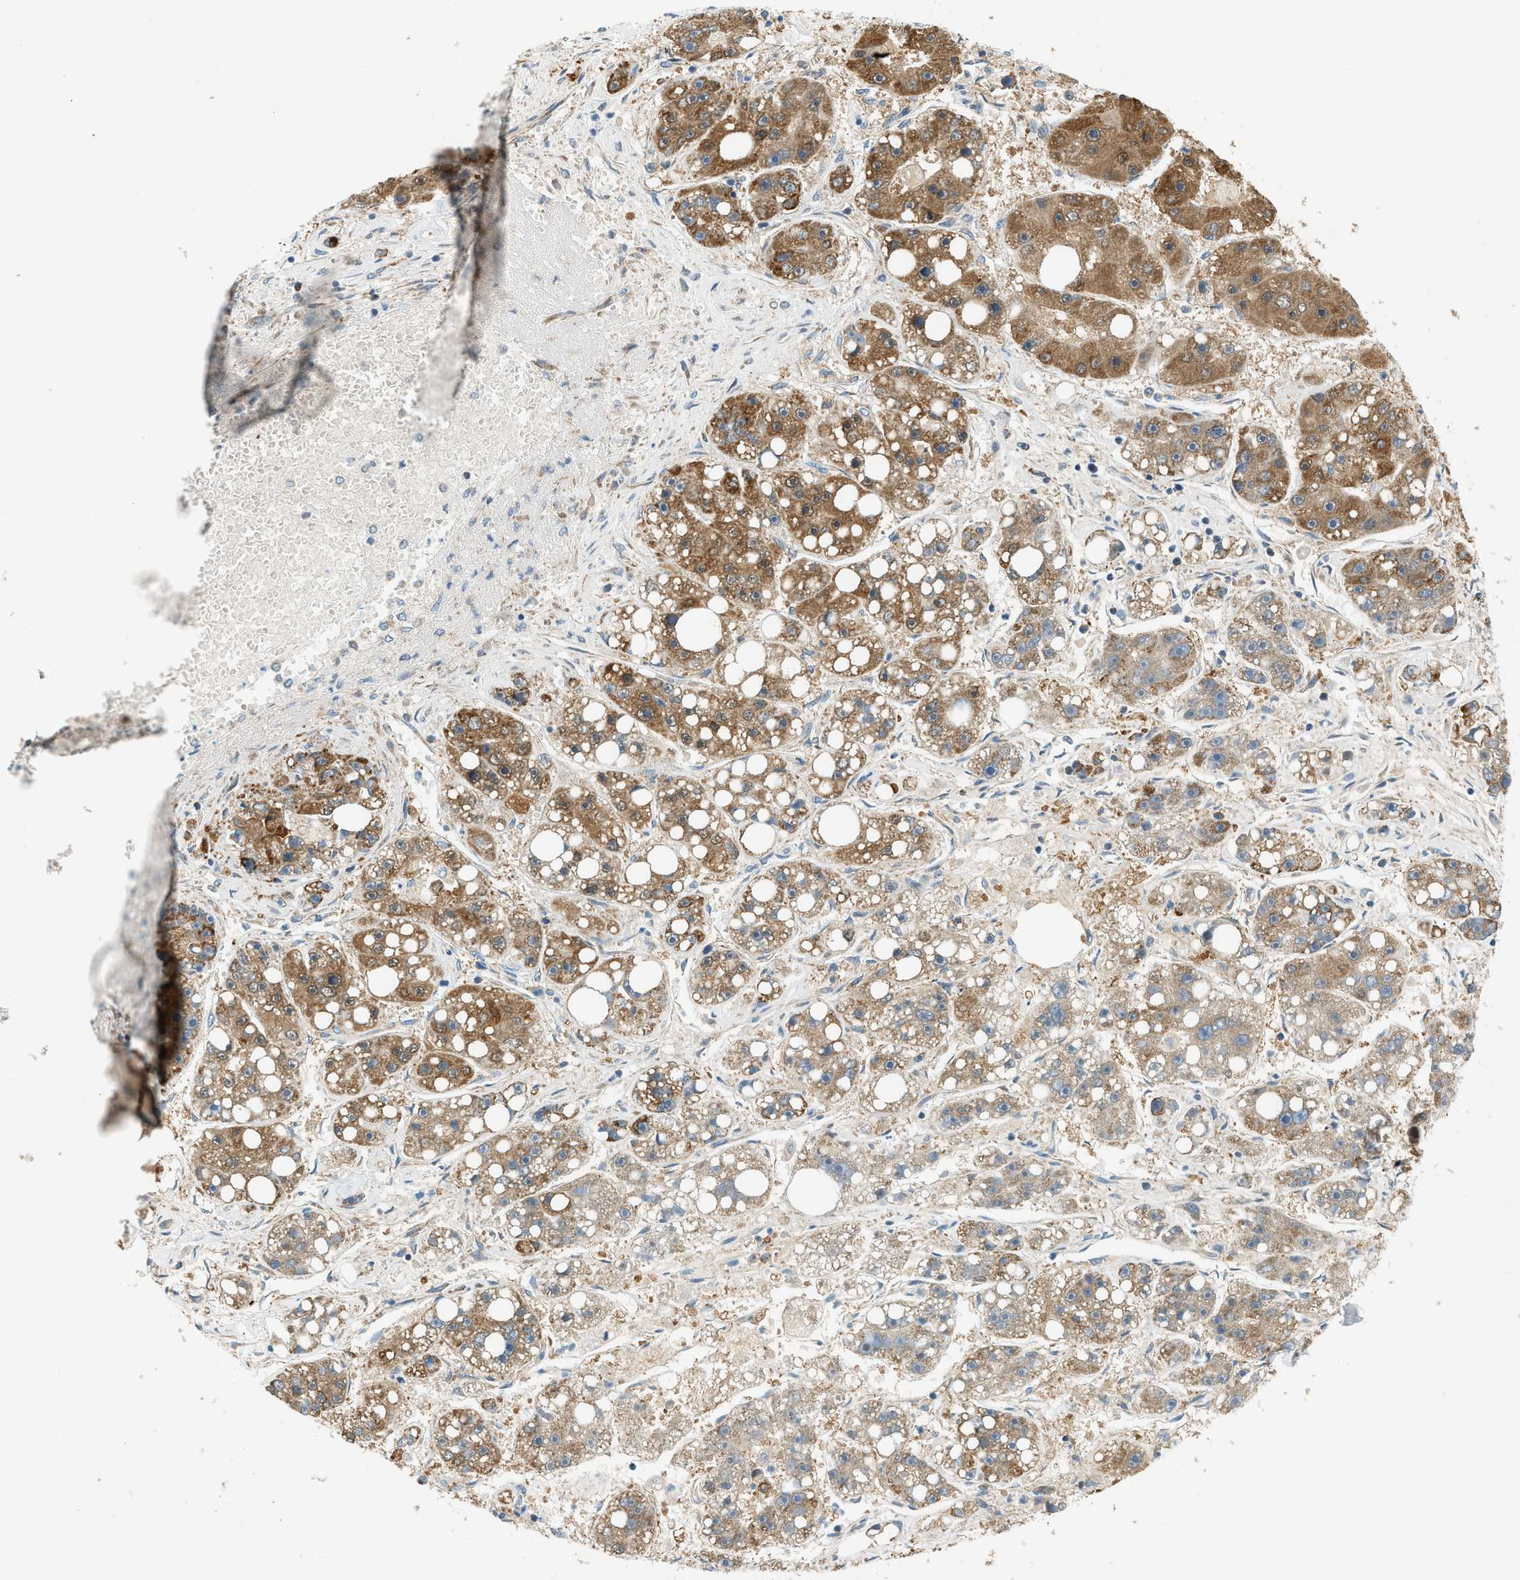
{"staining": {"intensity": "moderate", "quantity": ">75%", "location": "cytoplasmic/membranous"}, "tissue": "liver cancer", "cell_type": "Tumor cells", "image_type": "cancer", "snomed": [{"axis": "morphology", "description": "Carcinoma, Hepatocellular, NOS"}, {"axis": "topography", "description": "Liver"}], "caption": "The micrograph demonstrates a brown stain indicating the presence of a protein in the cytoplasmic/membranous of tumor cells in liver cancer (hepatocellular carcinoma).", "gene": "PIGG", "patient": {"sex": "female", "age": 61}}